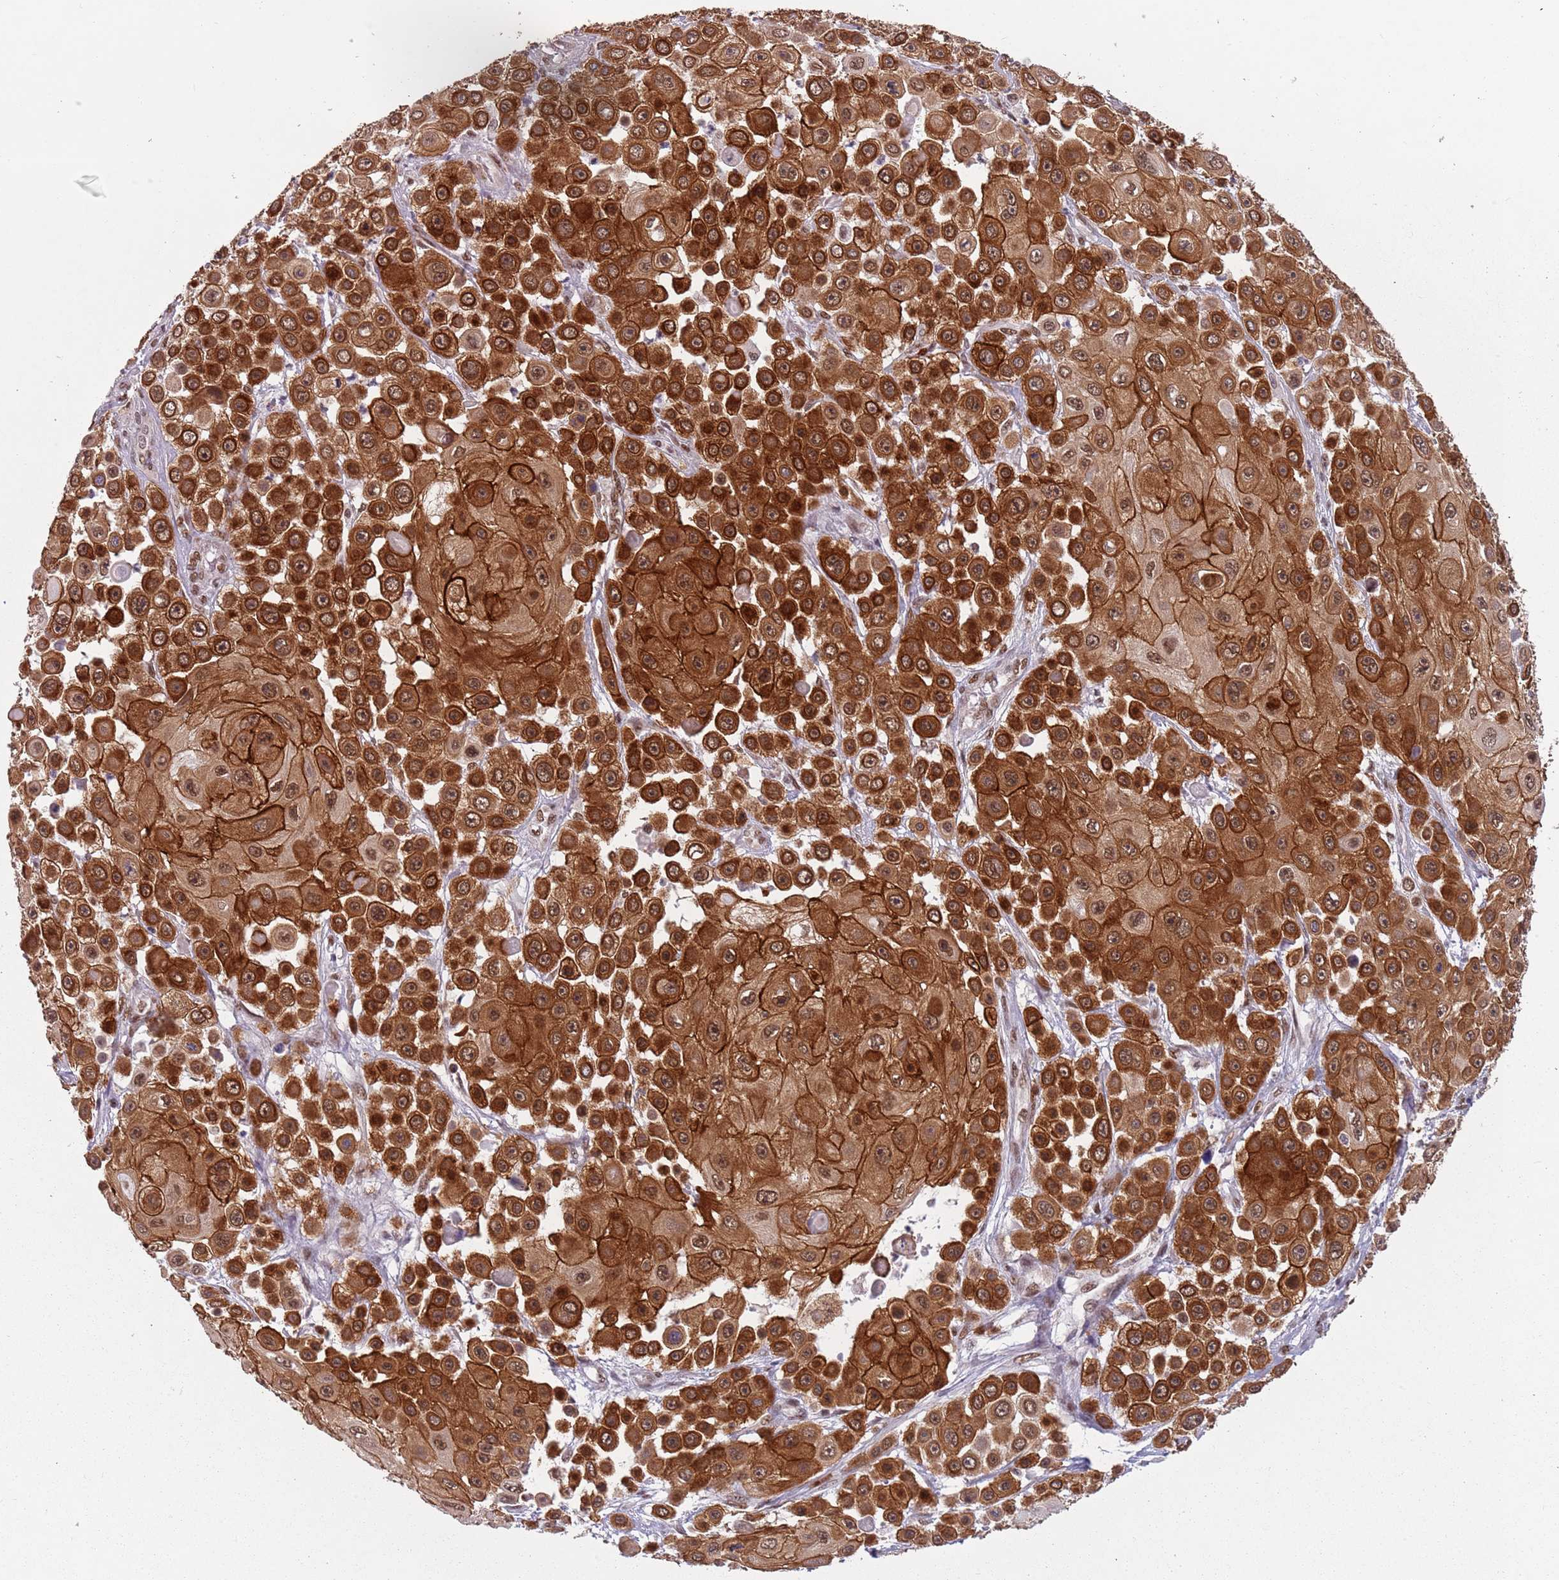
{"staining": {"intensity": "strong", "quantity": ">75%", "location": "cytoplasmic/membranous,nuclear"}, "tissue": "skin cancer", "cell_type": "Tumor cells", "image_type": "cancer", "snomed": [{"axis": "morphology", "description": "Squamous cell carcinoma, NOS"}, {"axis": "topography", "description": "Skin"}], "caption": "Protein positivity by IHC reveals strong cytoplasmic/membranous and nuclear staining in approximately >75% of tumor cells in squamous cell carcinoma (skin).", "gene": "FAM120AOS", "patient": {"sex": "male", "age": 67}}